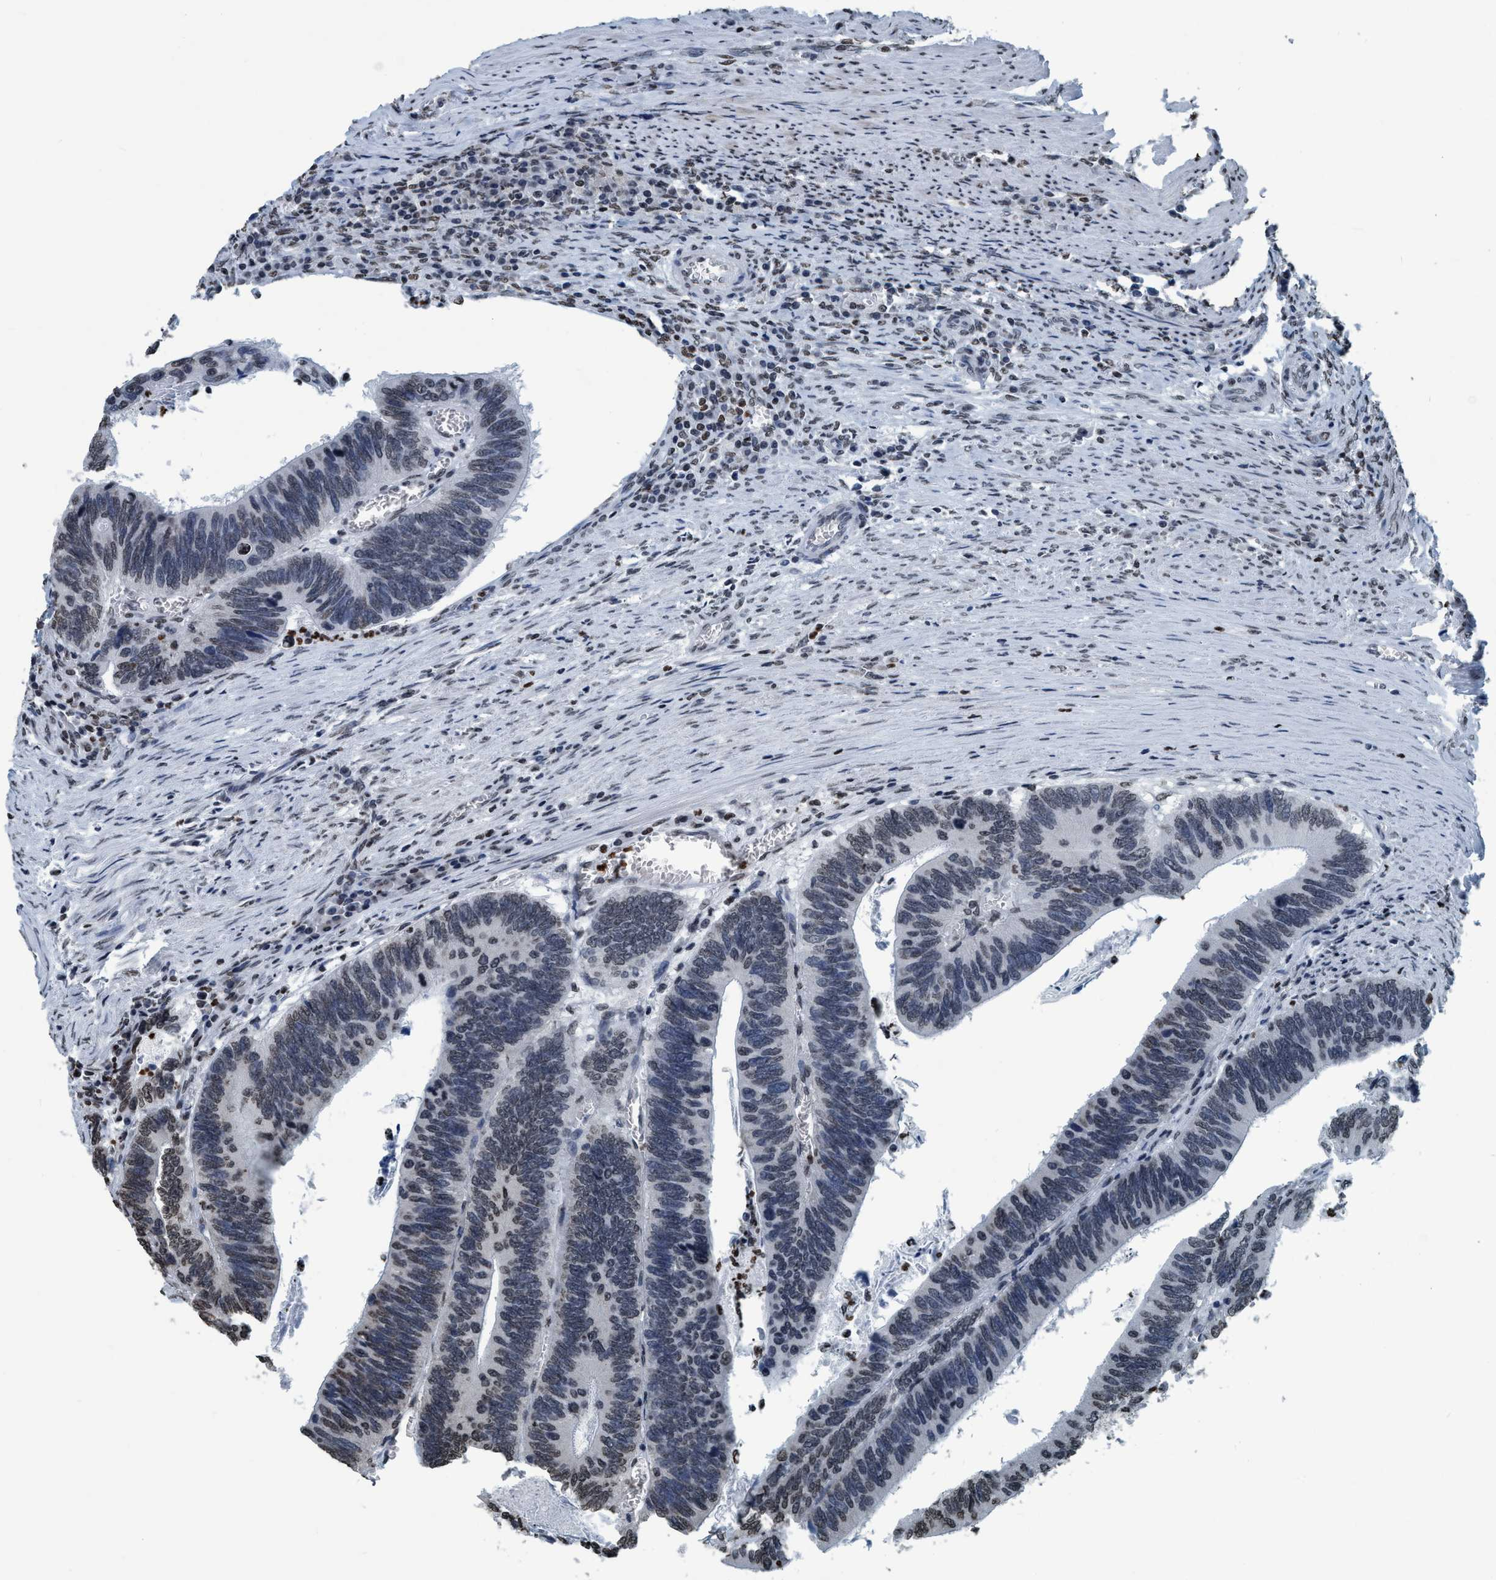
{"staining": {"intensity": "weak", "quantity": "<25%", "location": "nuclear"}, "tissue": "colorectal cancer", "cell_type": "Tumor cells", "image_type": "cancer", "snomed": [{"axis": "morphology", "description": "Adenocarcinoma, NOS"}, {"axis": "topography", "description": "Colon"}], "caption": "Tumor cells are negative for protein expression in human colorectal cancer (adenocarcinoma).", "gene": "CCNE2", "patient": {"sex": "male", "age": 72}}